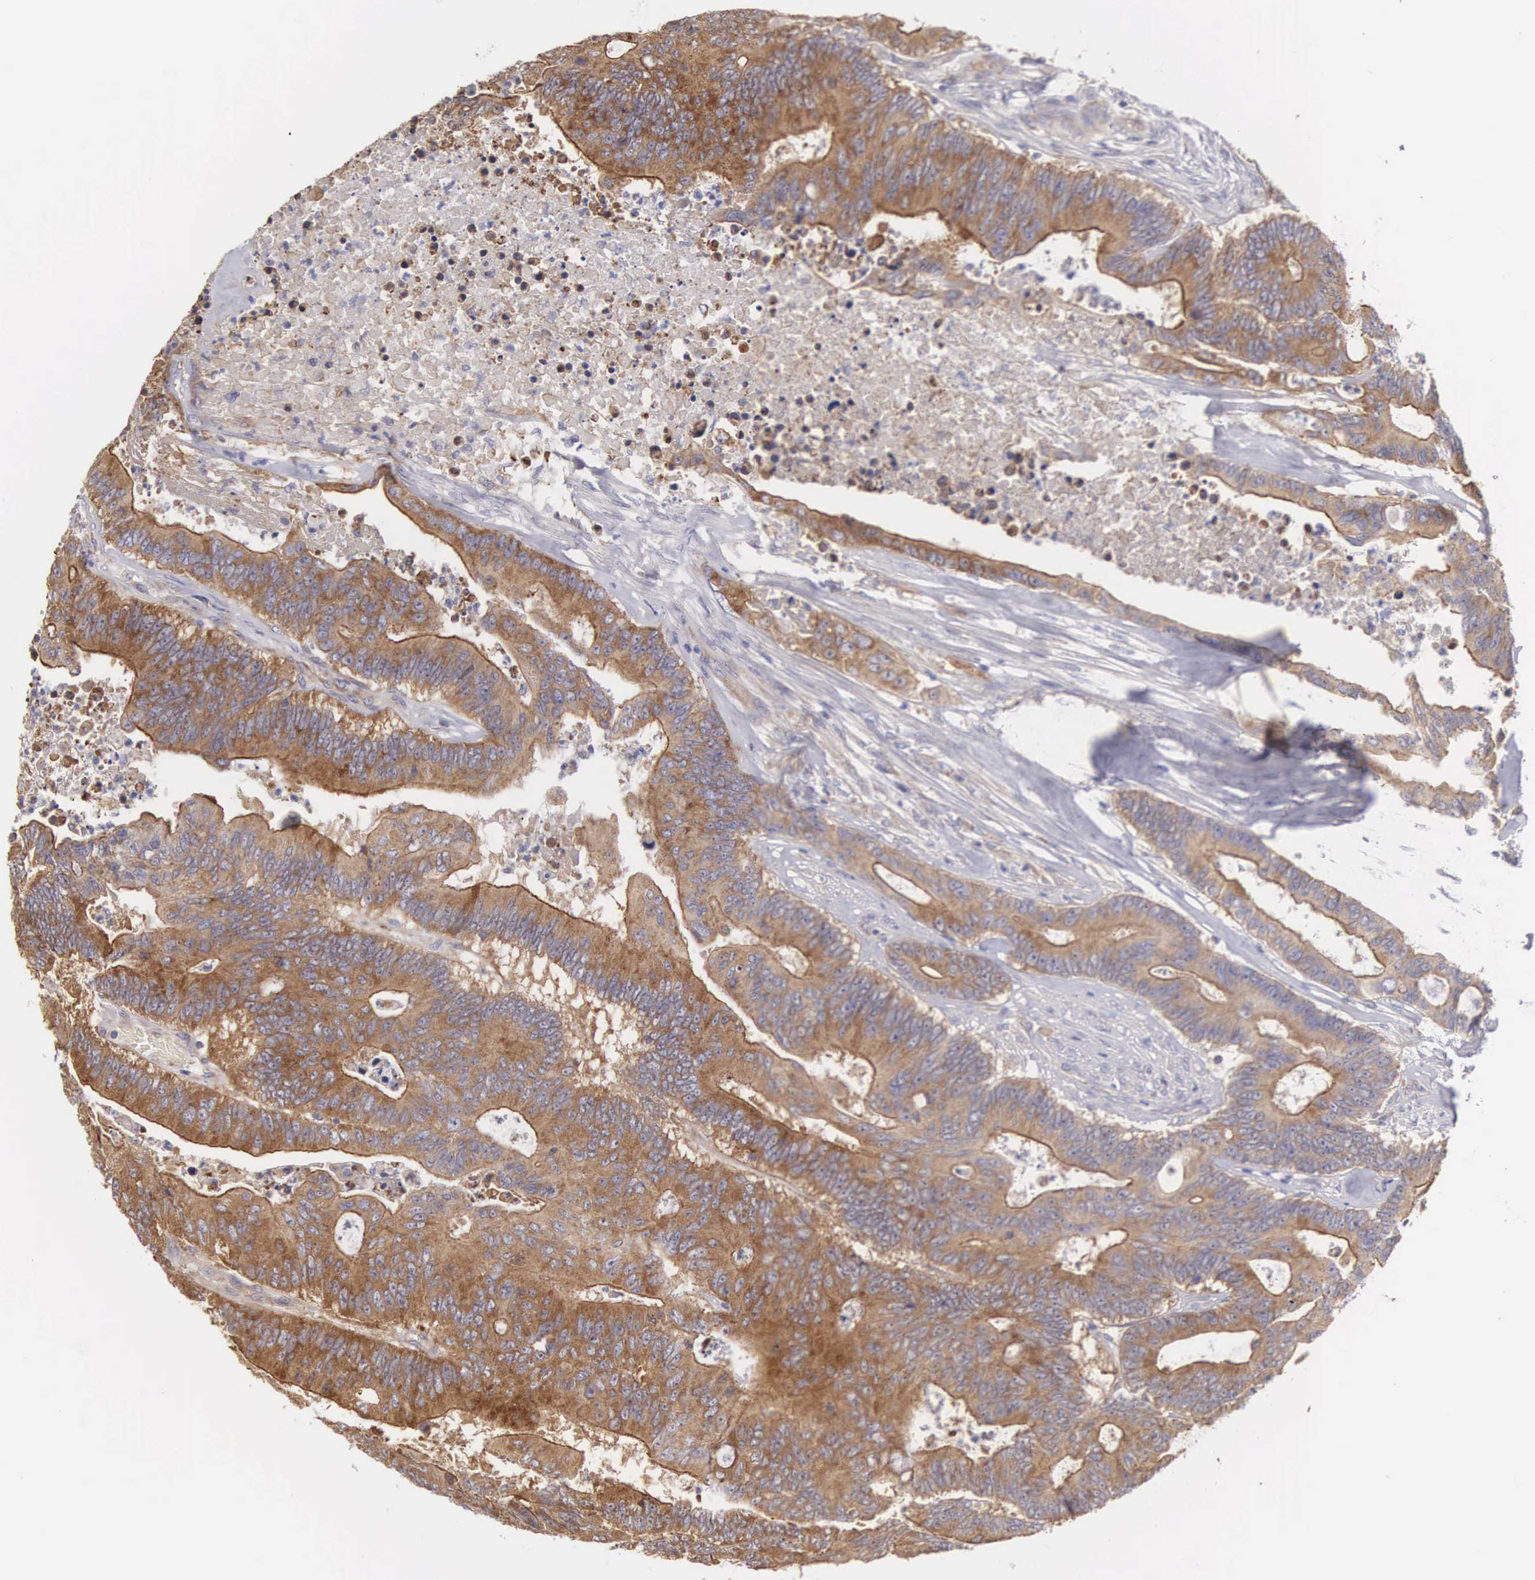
{"staining": {"intensity": "strong", "quantity": ">75%", "location": "cytoplasmic/membranous"}, "tissue": "colorectal cancer", "cell_type": "Tumor cells", "image_type": "cancer", "snomed": [{"axis": "morphology", "description": "Adenocarcinoma, NOS"}, {"axis": "topography", "description": "Colon"}], "caption": "Immunohistochemical staining of colorectal cancer (adenocarcinoma) exhibits high levels of strong cytoplasmic/membranous protein expression in about >75% of tumor cells.", "gene": "TXLNG", "patient": {"sex": "male", "age": 65}}